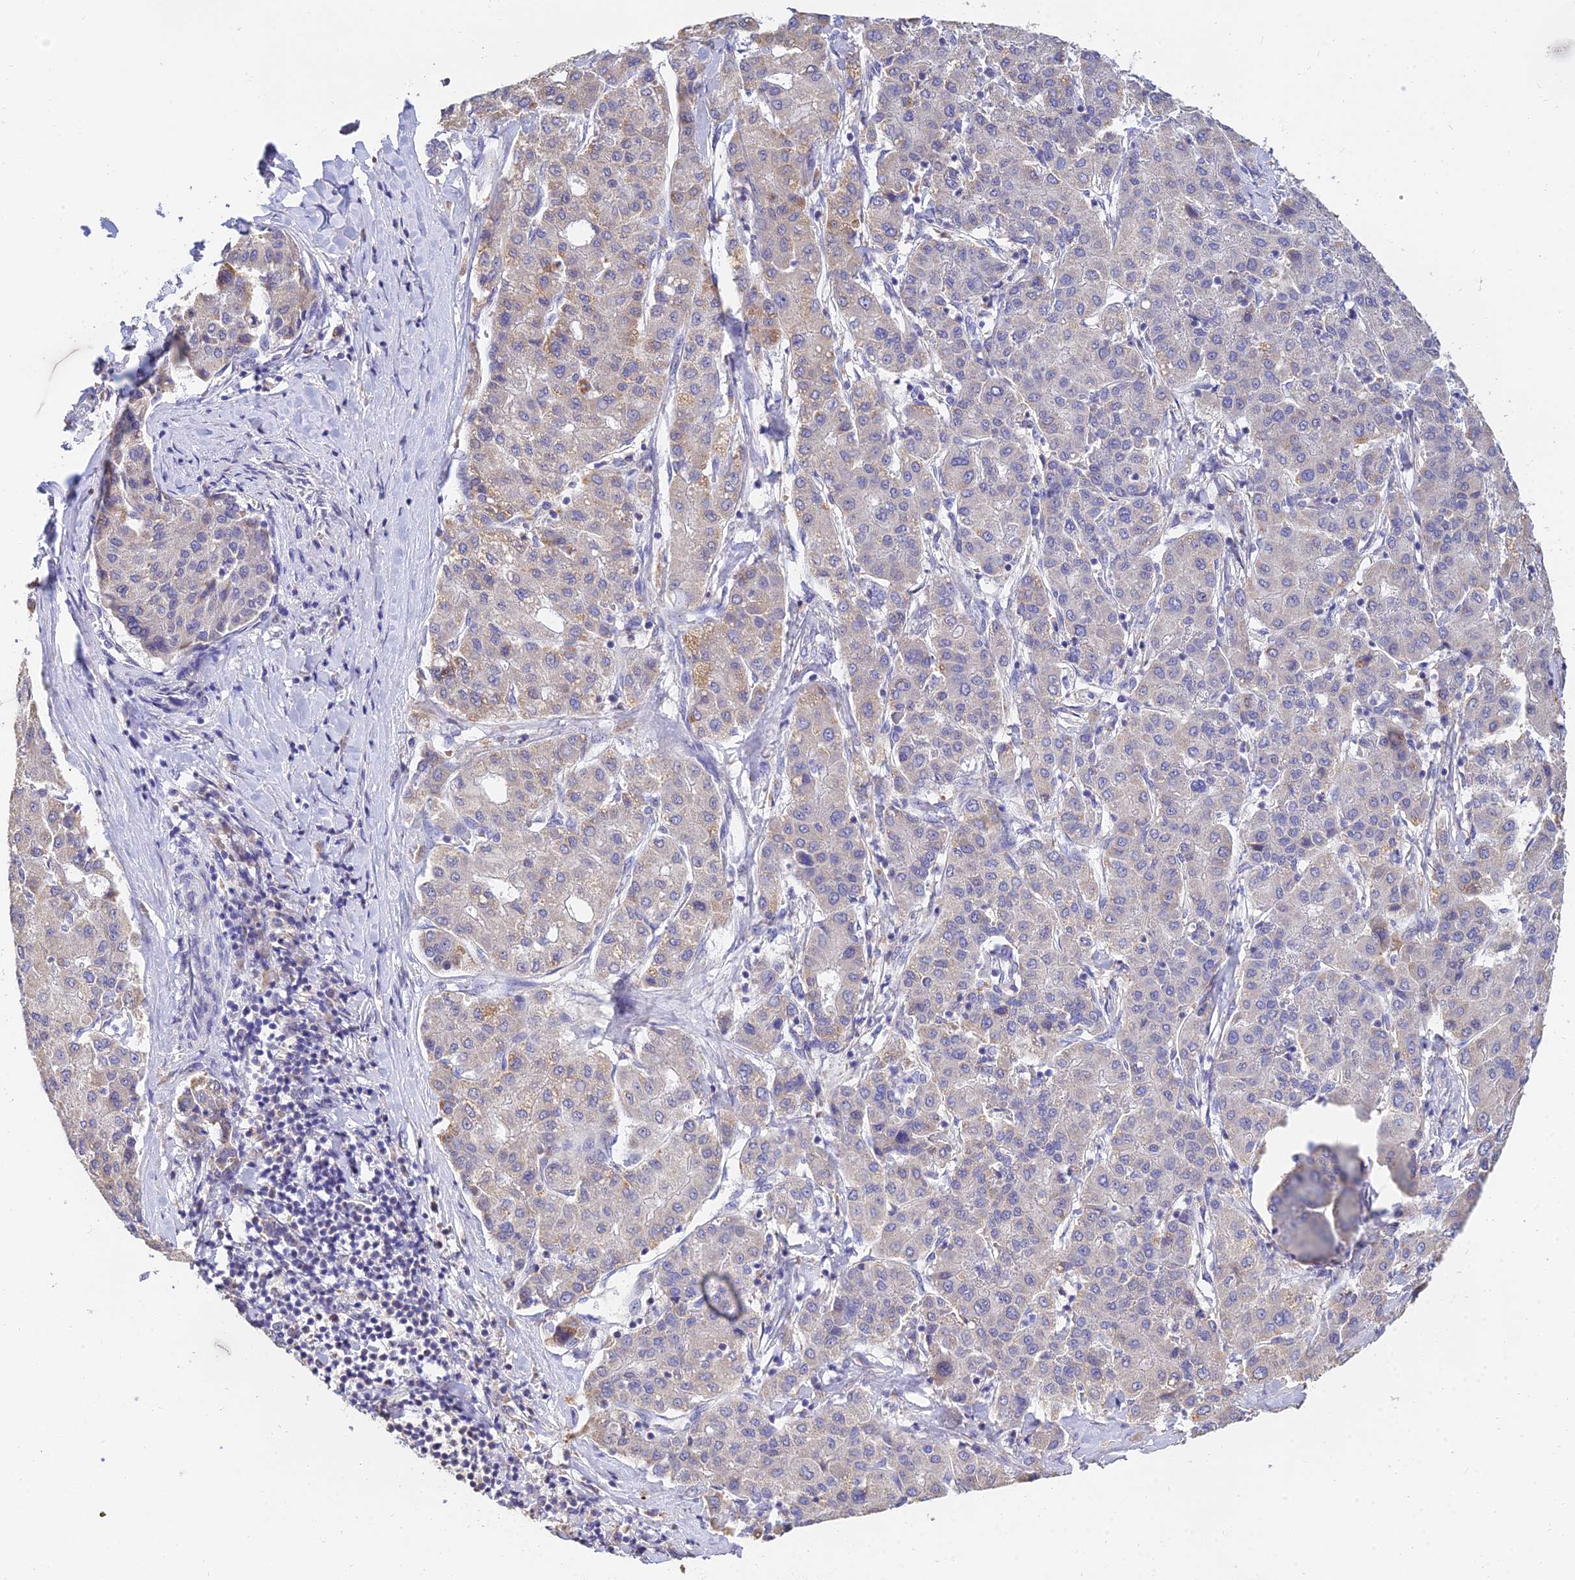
{"staining": {"intensity": "weak", "quantity": "<25%", "location": "cytoplasmic/membranous"}, "tissue": "liver cancer", "cell_type": "Tumor cells", "image_type": "cancer", "snomed": [{"axis": "morphology", "description": "Carcinoma, Hepatocellular, NOS"}, {"axis": "topography", "description": "Liver"}], "caption": "The IHC image has no significant expression in tumor cells of liver cancer (hepatocellular carcinoma) tissue.", "gene": "ARL8B", "patient": {"sex": "male", "age": 65}}